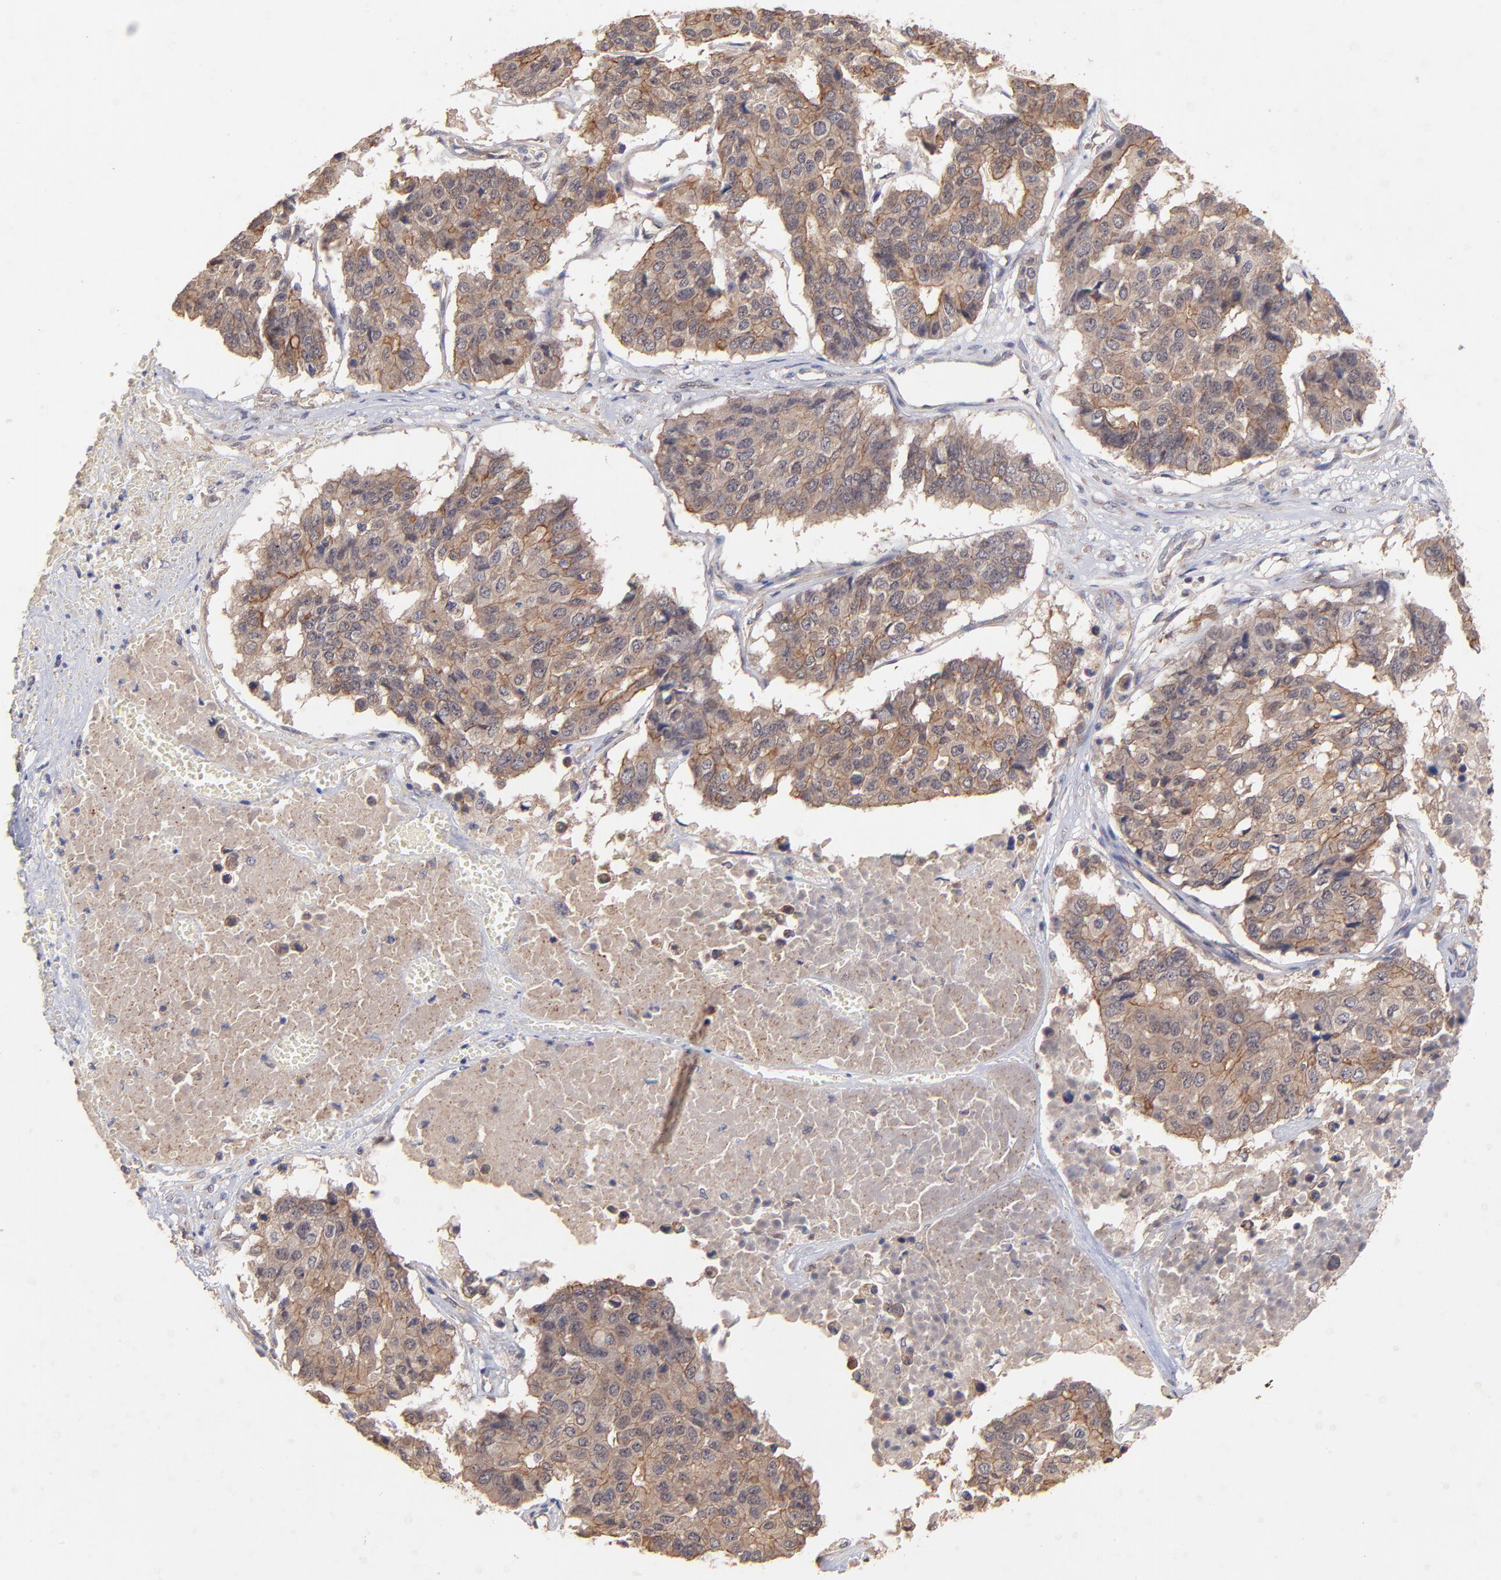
{"staining": {"intensity": "moderate", "quantity": ">75%", "location": "cytoplasmic/membranous"}, "tissue": "pancreatic cancer", "cell_type": "Tumor cells", "image_type": "cancer", "snomed": [{"axis": "morphology", "description": "Adenocarcinoma, NOS"}, {"axis": "topography", "description": "Pancreas"}], "caption": "Human pancreatic cancer stained for a protein (brown) shows moderate cytoplasmic/membranous positive positivity in about >75% of tumor cells.", "gene": "STAP2", "patient": {"sex": "male", "age": 50}}